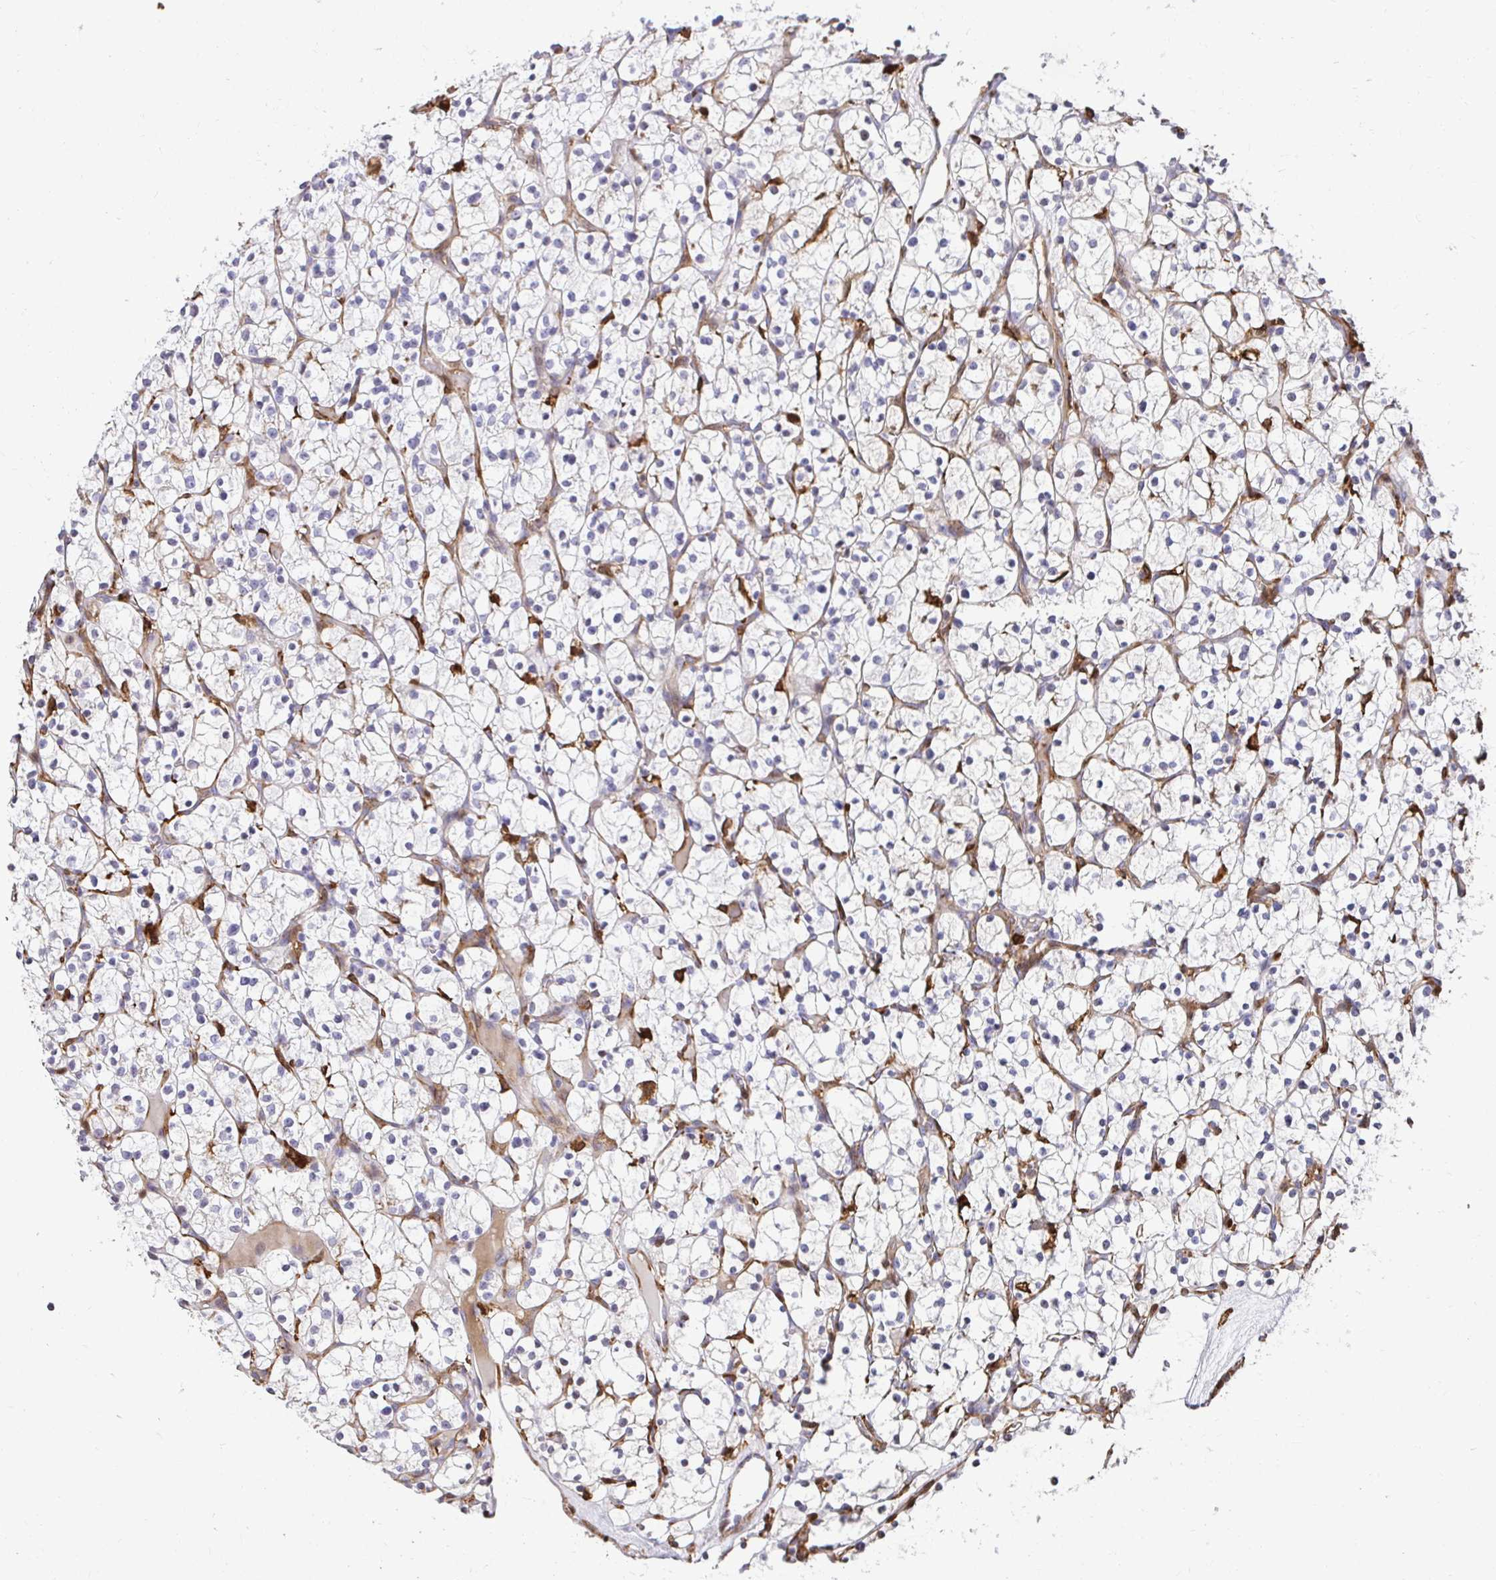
{"staining": {"intensity": "negative", "quantity": "none", "location": "none"}, "tissue": "renal cancer", "cell_type": "Tumor cells", "image_type": "cancer", "snomed": [{"axis": "morphology", "description": "Adenocarcinoma, NOS"}, {"axis": "topography", "description": "Kidney"}], "caption": "A photomicrograph of adenocarcinoma (renal) stained for a protein demonstrates no brown staining in tumor cells. (Stains: DAB (3,3'-diaminobenzidine) immunohistochemistry with hematoxylin counter stain, Microscopy: brightfield microscopy at high magnification).", "gene": "GSN", "patient": {"sex": "female", "age": 64}}